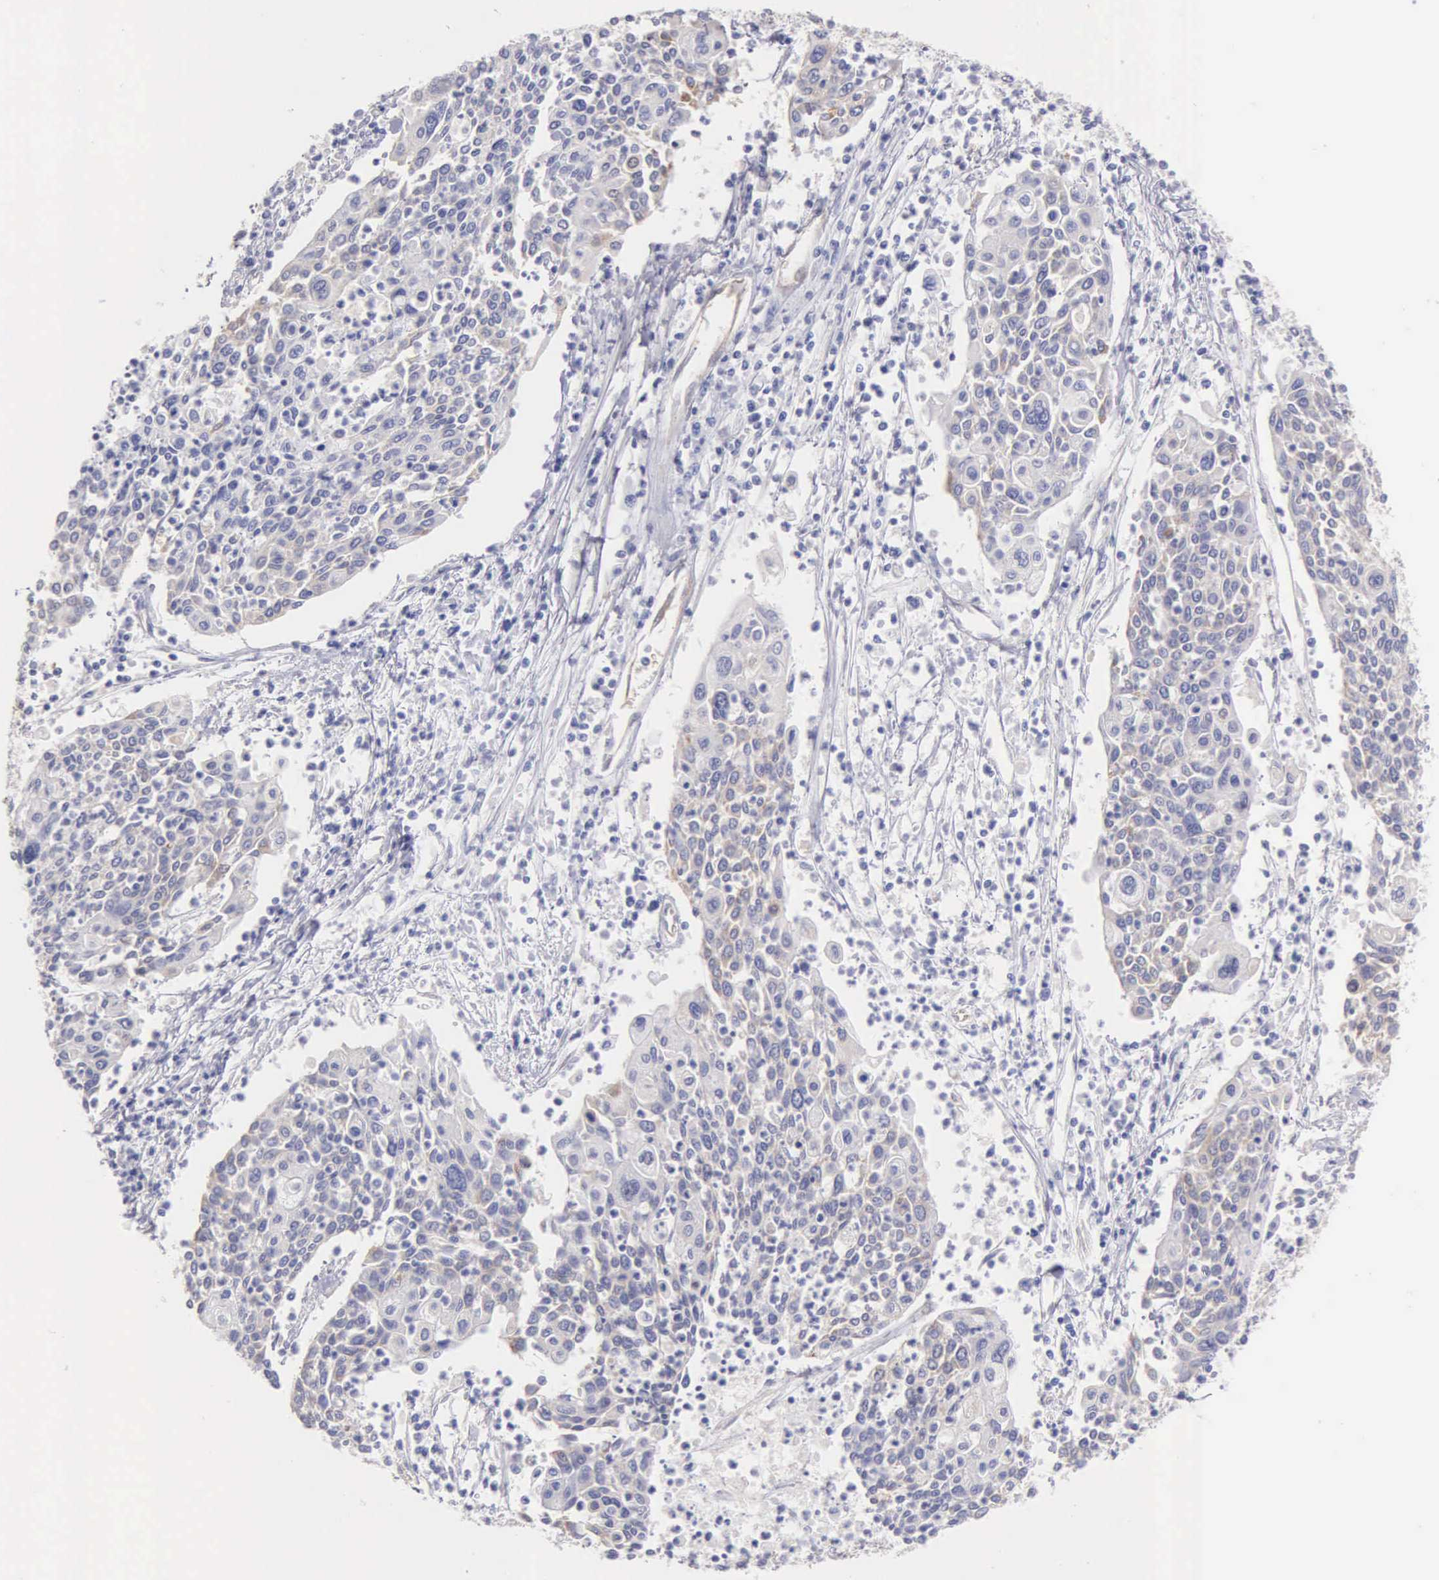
{"staining": {"intensity": "weak", "quantity": "25%-75%", "location": "cytoplasmic/membranous"}, "tissue": "cervical cancer", "cell_type": "Tumor cells", "image_type": "cancer", "snomed": [{"axis": "morphology", "description": "Squamous cell carcinoma, NOS"}, {"axis": "topography", "description": "Cervix"}], "caption": "Tumor cells show low levels of weak cytoplasmic/membranous positivity in approximately 25%-75% of cells in human cervical cancer (squamous cell carcinoma). The staining is performed using DAB brown chromogen to label protein expression. The nuclei are counter-stained blue using hematoxylin.", "gene": "APP", "patient": {"sex": "female", "age": 40}}